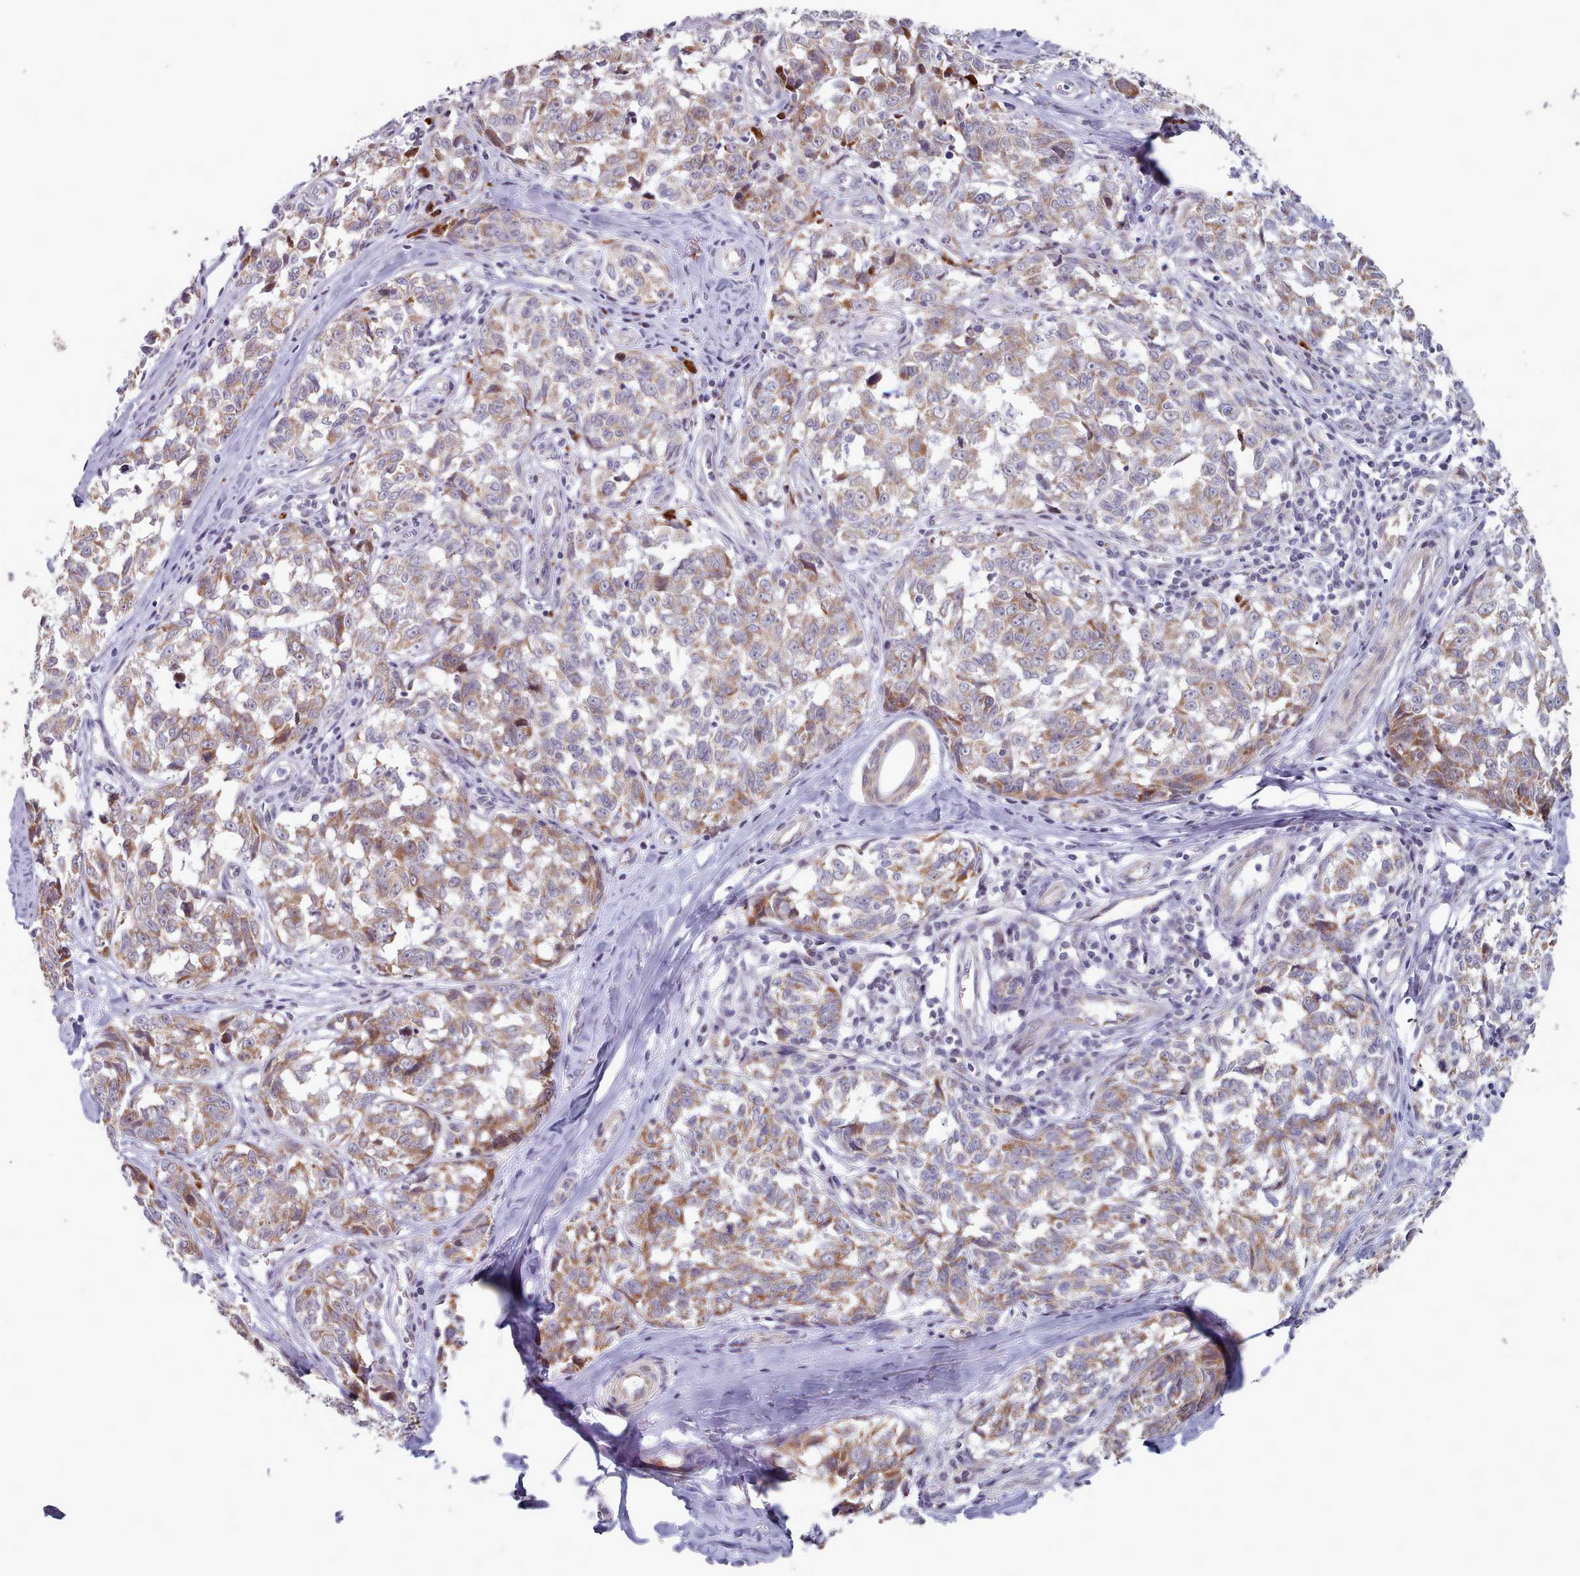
{"staining": {"intensity": "moderate", "quantity": ">75%", "location": "cytoplasmic/membranous"}, "tissue": "melanoma", "cell_type": "Tumor cells", "image_type": "cancer", "snomed": [{"axis": "morphology", "description": "Normal tissue, NOS"}, {"axis": "morphology", "description": "Malignant melanoma, NOS"}, {"axis": "topography", "description": "Skin"}], "caption": "High-power microscopy captured an immunohistochemistry image of malignant melanoma, revealing moderate cytoplasmic/membranous expression in approximately >75% of tumor cells.", "gene": "TRARG1", "patient": {"sex": "female", "age": 64}}